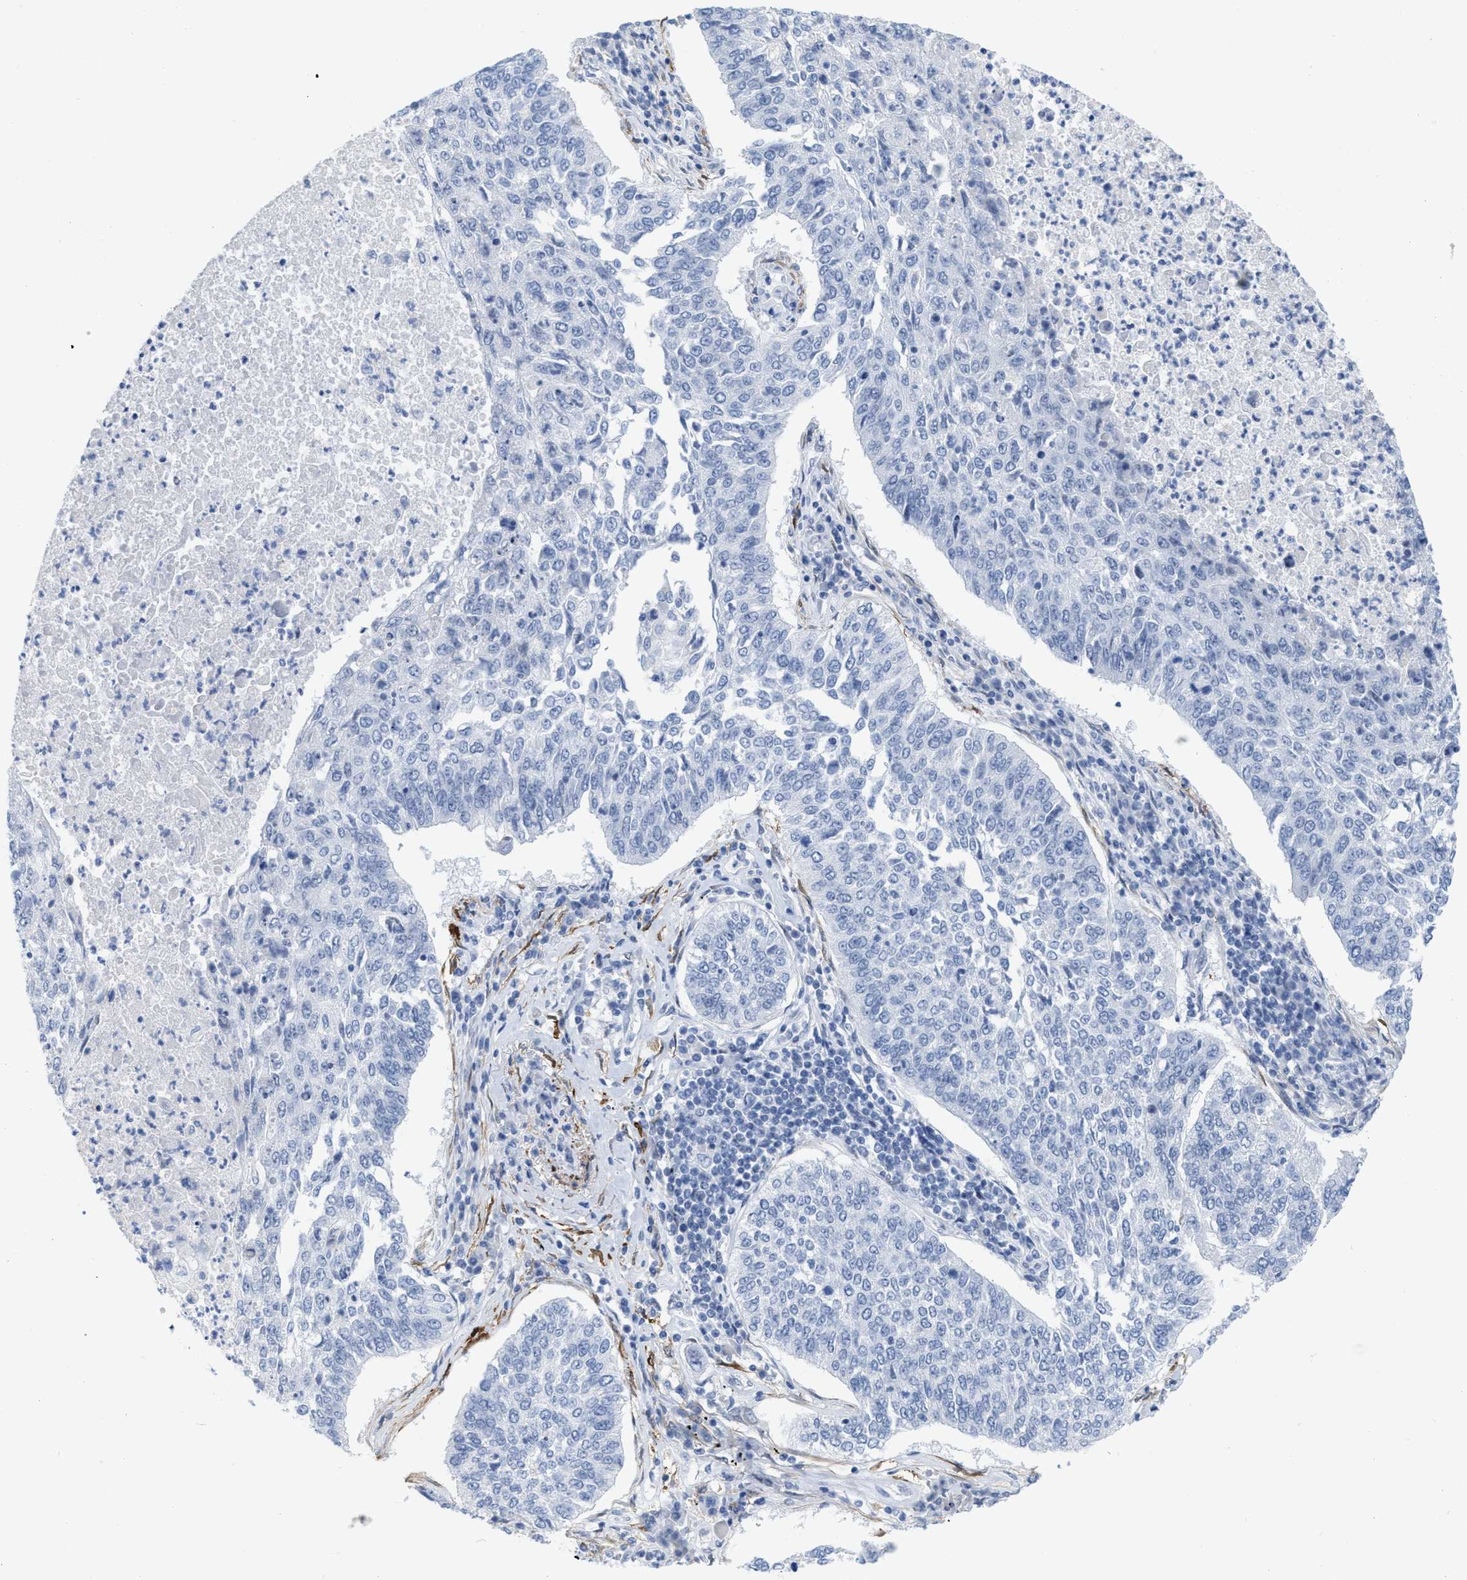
{"staining": {"intensity": "negative", "quantity": "none", "location": "none"}, "tissue": "lung cancer", "cell_type": "Tumor cells", "image_type": "cancer", "snomed": [{"axis": "morphology", "description": "Normal tissue, NOS"}, {"axis": "morphology", "description": "Squamous cell carcinoma, NOS"}, {"axis": "topography", "description": "Cartilage tissue"}, {"axis": "topography", "description": "Bronchus"}, {"axis": "topography", "description": "Lung"}], "caption": "Tumor cells are negative for protein expression in human lung squamous cell carcinoma.", "gene": "TAGLN", "patient": {"sex": "female", "age": 49}}